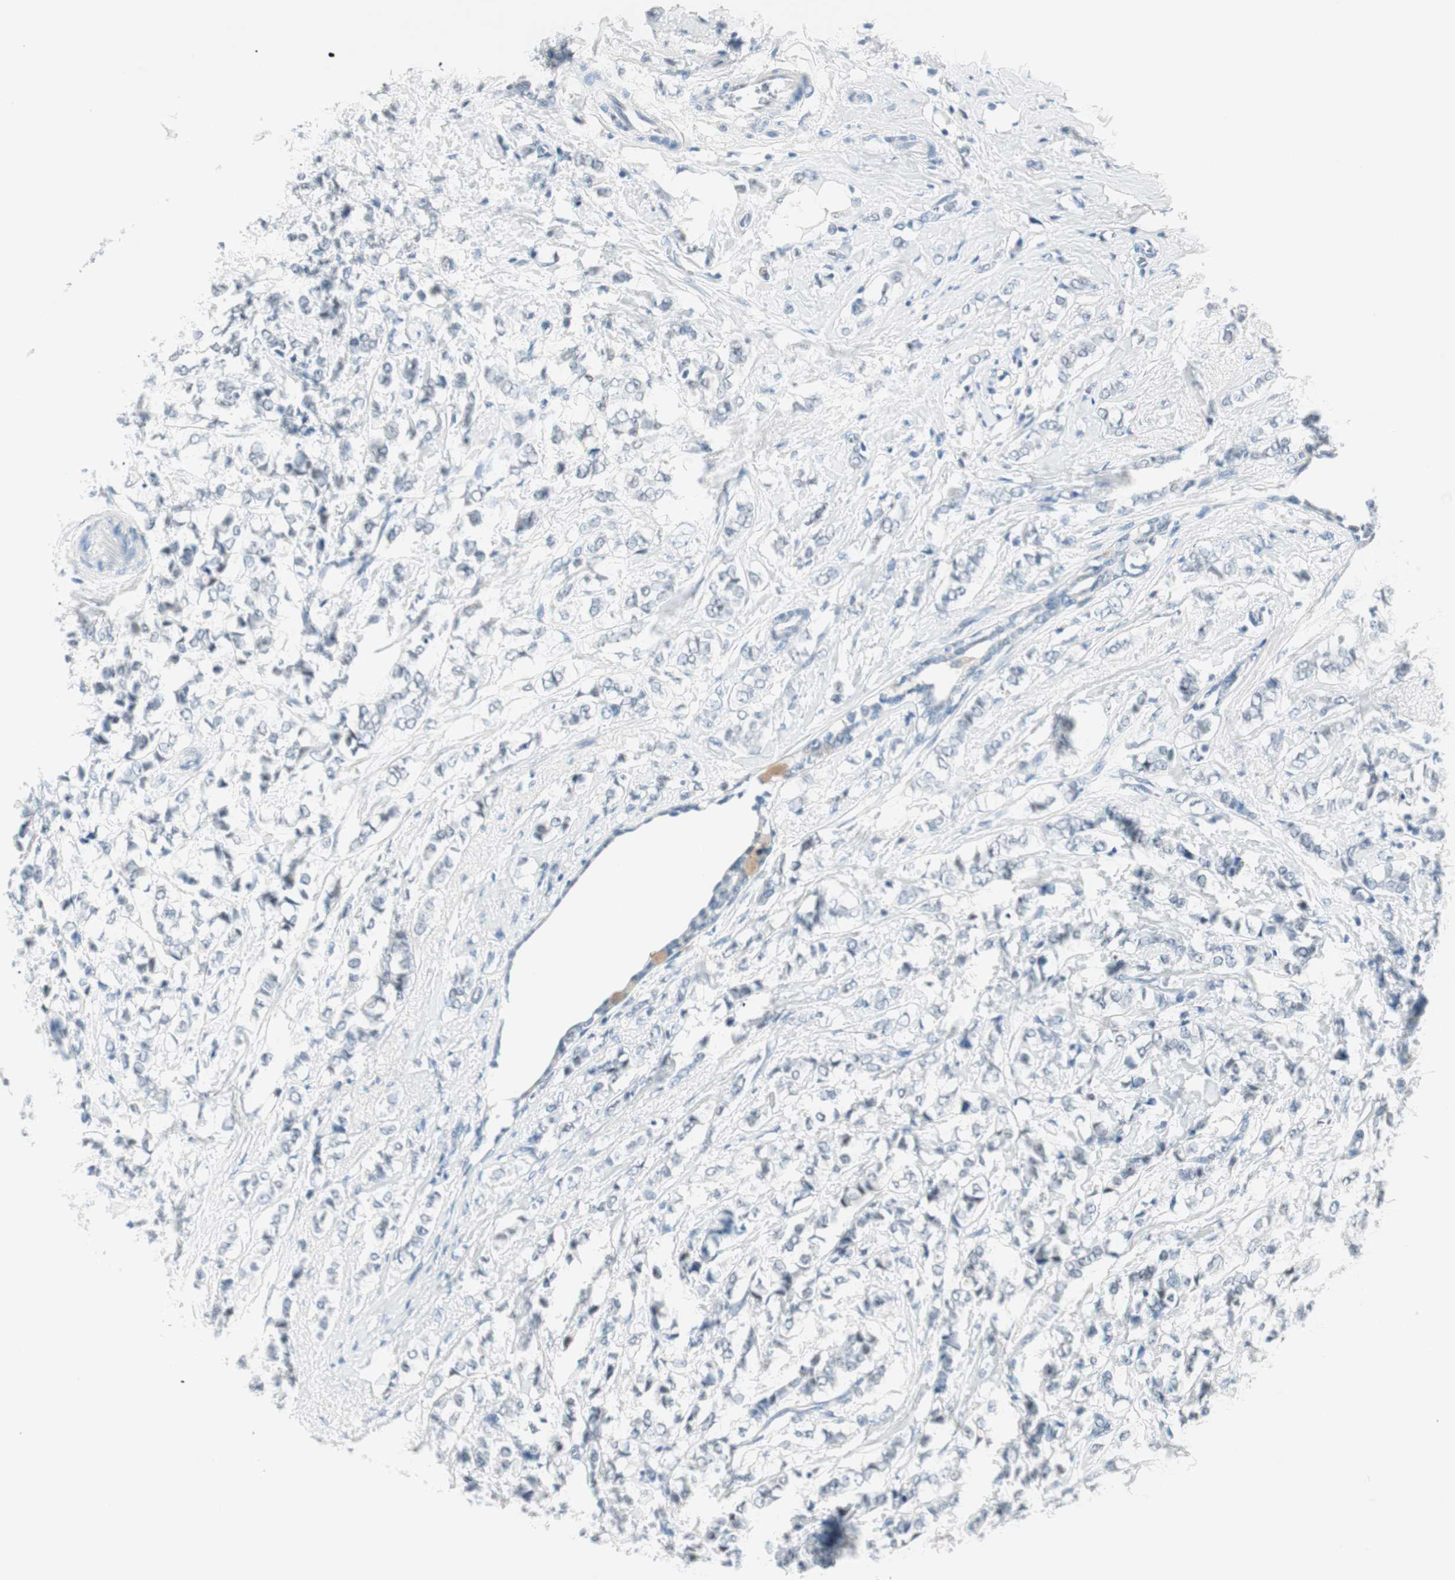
{"staining": {"intensity": "negative", "quantity": "none", "location": "none"}, "tissue": "breast cancer", "cell_type": "Tumor cells", "image_type": "cancer", "snomed": [{"axis": "morphology", "description": "Lobular carcinoma"}, {"axis": "topography", "description": "Breast"}], "caption": "Tumor cells are negative for protein expression in human breast lobular carcinoma.", "gene": "HOXB13", "patient": {"sex": "female", "age": 60}}